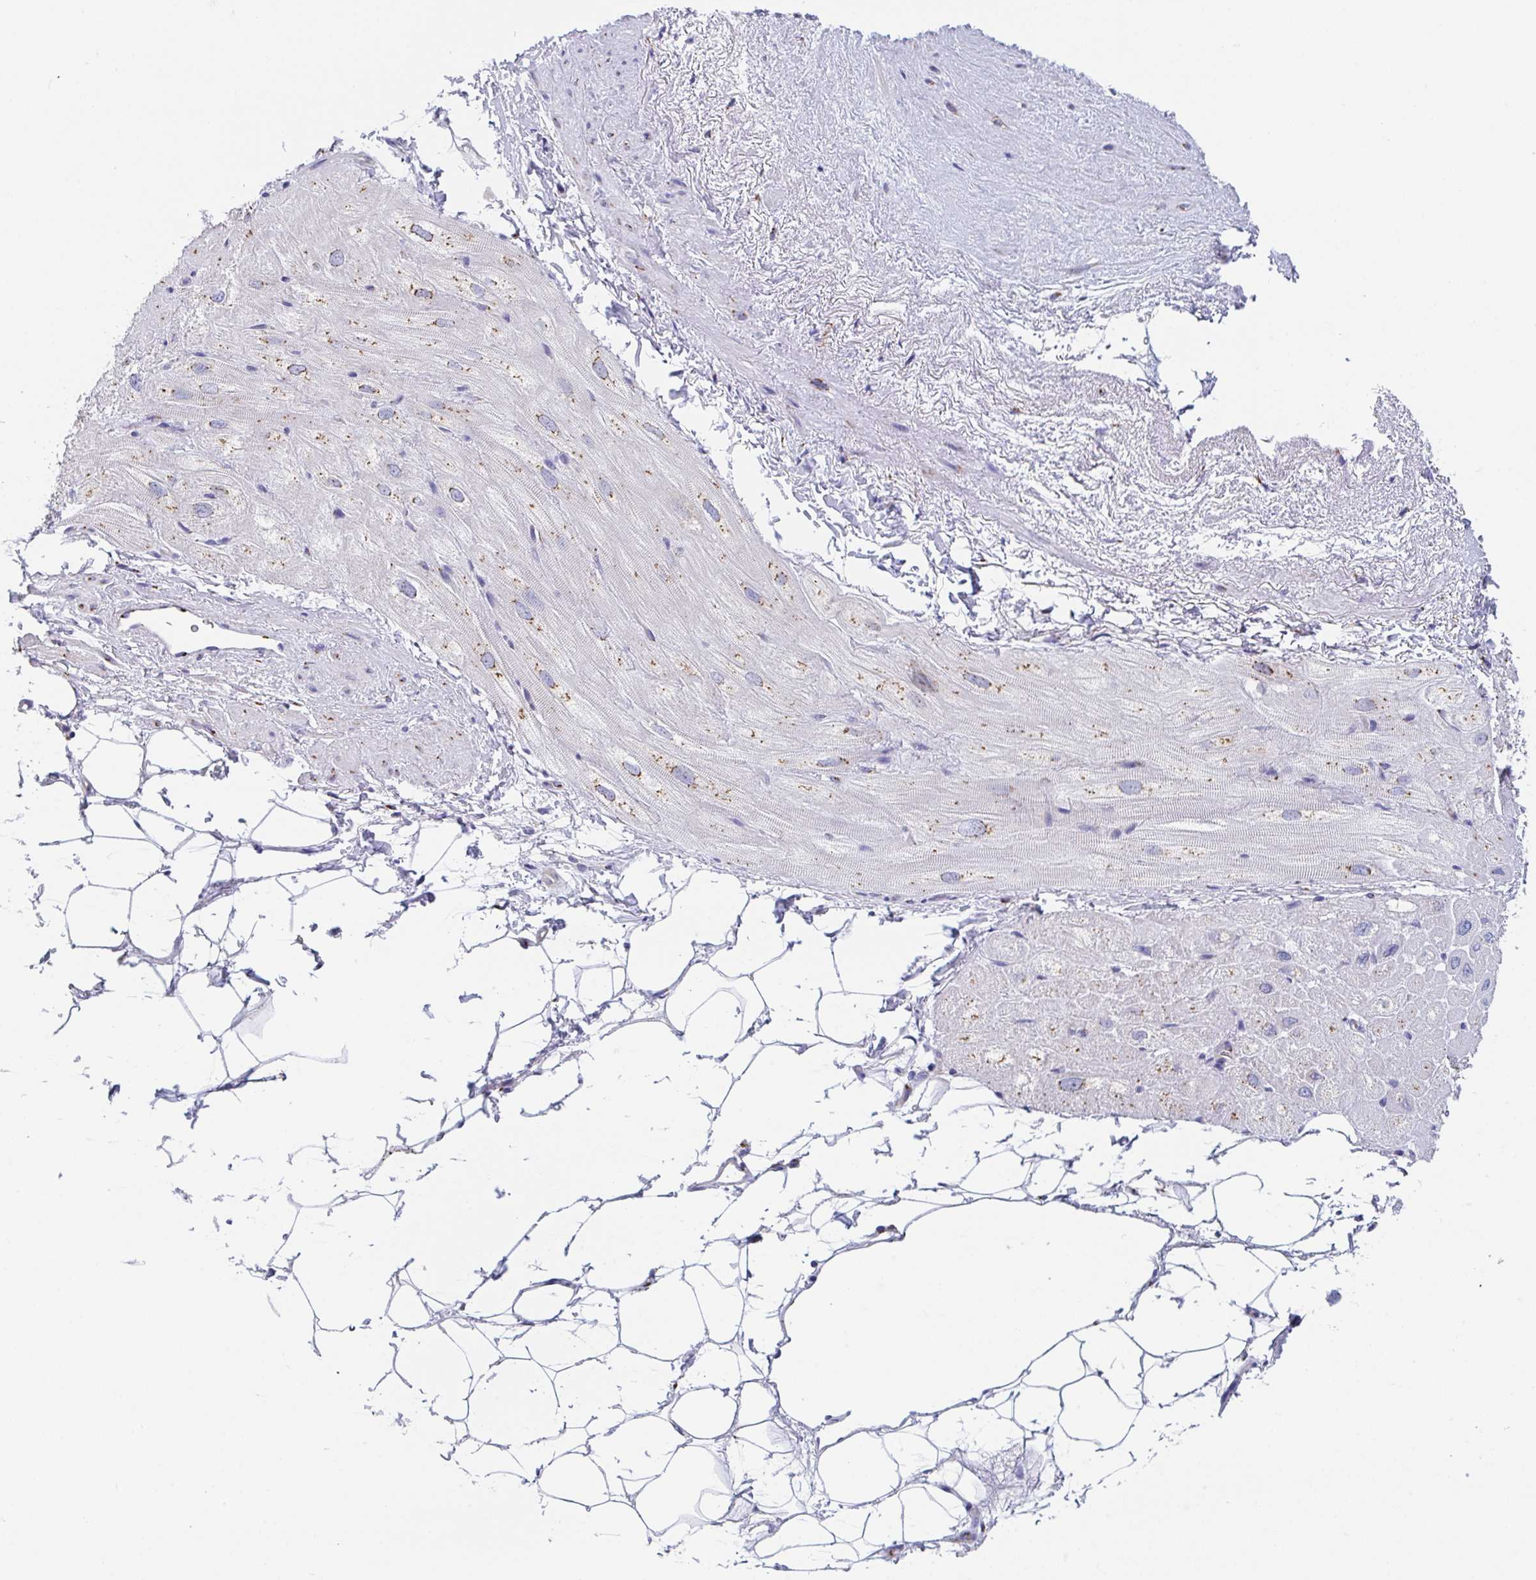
{"staining": {"intensity": "moderate", "quantity": "<25%", "location": "cytoplasmic/membranous"}, "tissue": "heart muscle", "cell_type": "Cardiomyocytes", "image_type": "normal", "snomed": [{"axis": "morphology", "description": "Normal tissue, NOS"}, {"axis": "topography", "description": "Heart"}], "caption": "Immunohistochemical staining of unremarkable heart muscle displays low levels of moderate cytoplasmic/membranous expression in about <25% of cardiomyocytes.", "gene": "PROSER3", "patient": {"sex": "male", "age": 62}}